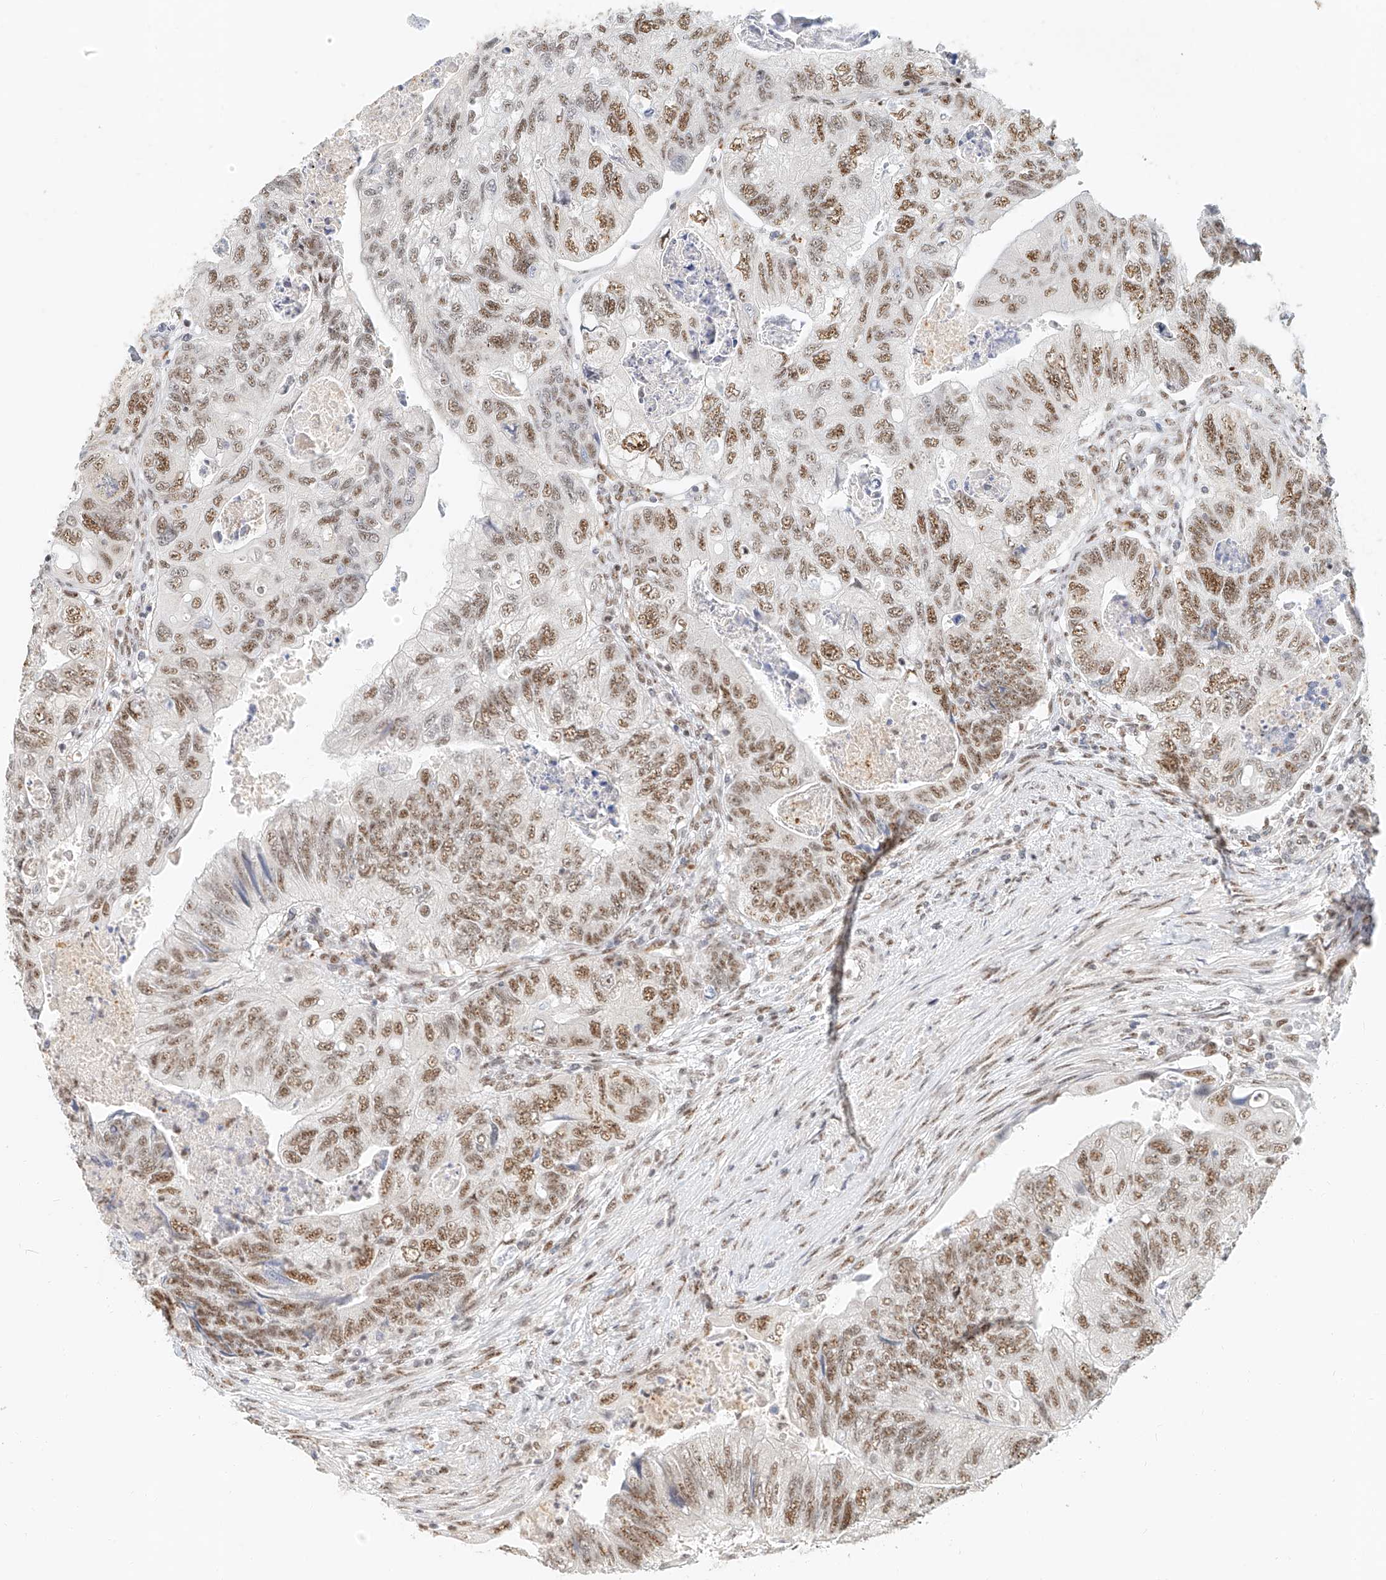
{"staining": {"intensity": "moderate", "quantity": ">75%", "location": "nuclear"}, "tissue": "colorectal cancer", "cell_type": "Tumor cells", "image_type": "cancer", "snomed": [{"axis": "morphology", "description": "Adenocarcinoma, NOS"}, {"axis": "topography", "description": "Rectum"}], "caption": "Immunohistochemical staining of human colorectal cancer reveals medium levels of moderate nuclear protein positivity in approximately >75% of tumor cells. The staining was performed using DAB (3,3'-diaminobenzidine), with brown indicating positive protein expression. Nuclei are stained blue with hematoxylin.", "gene": "CXorf58", "patient": {"sex": "male", "age": 63}}